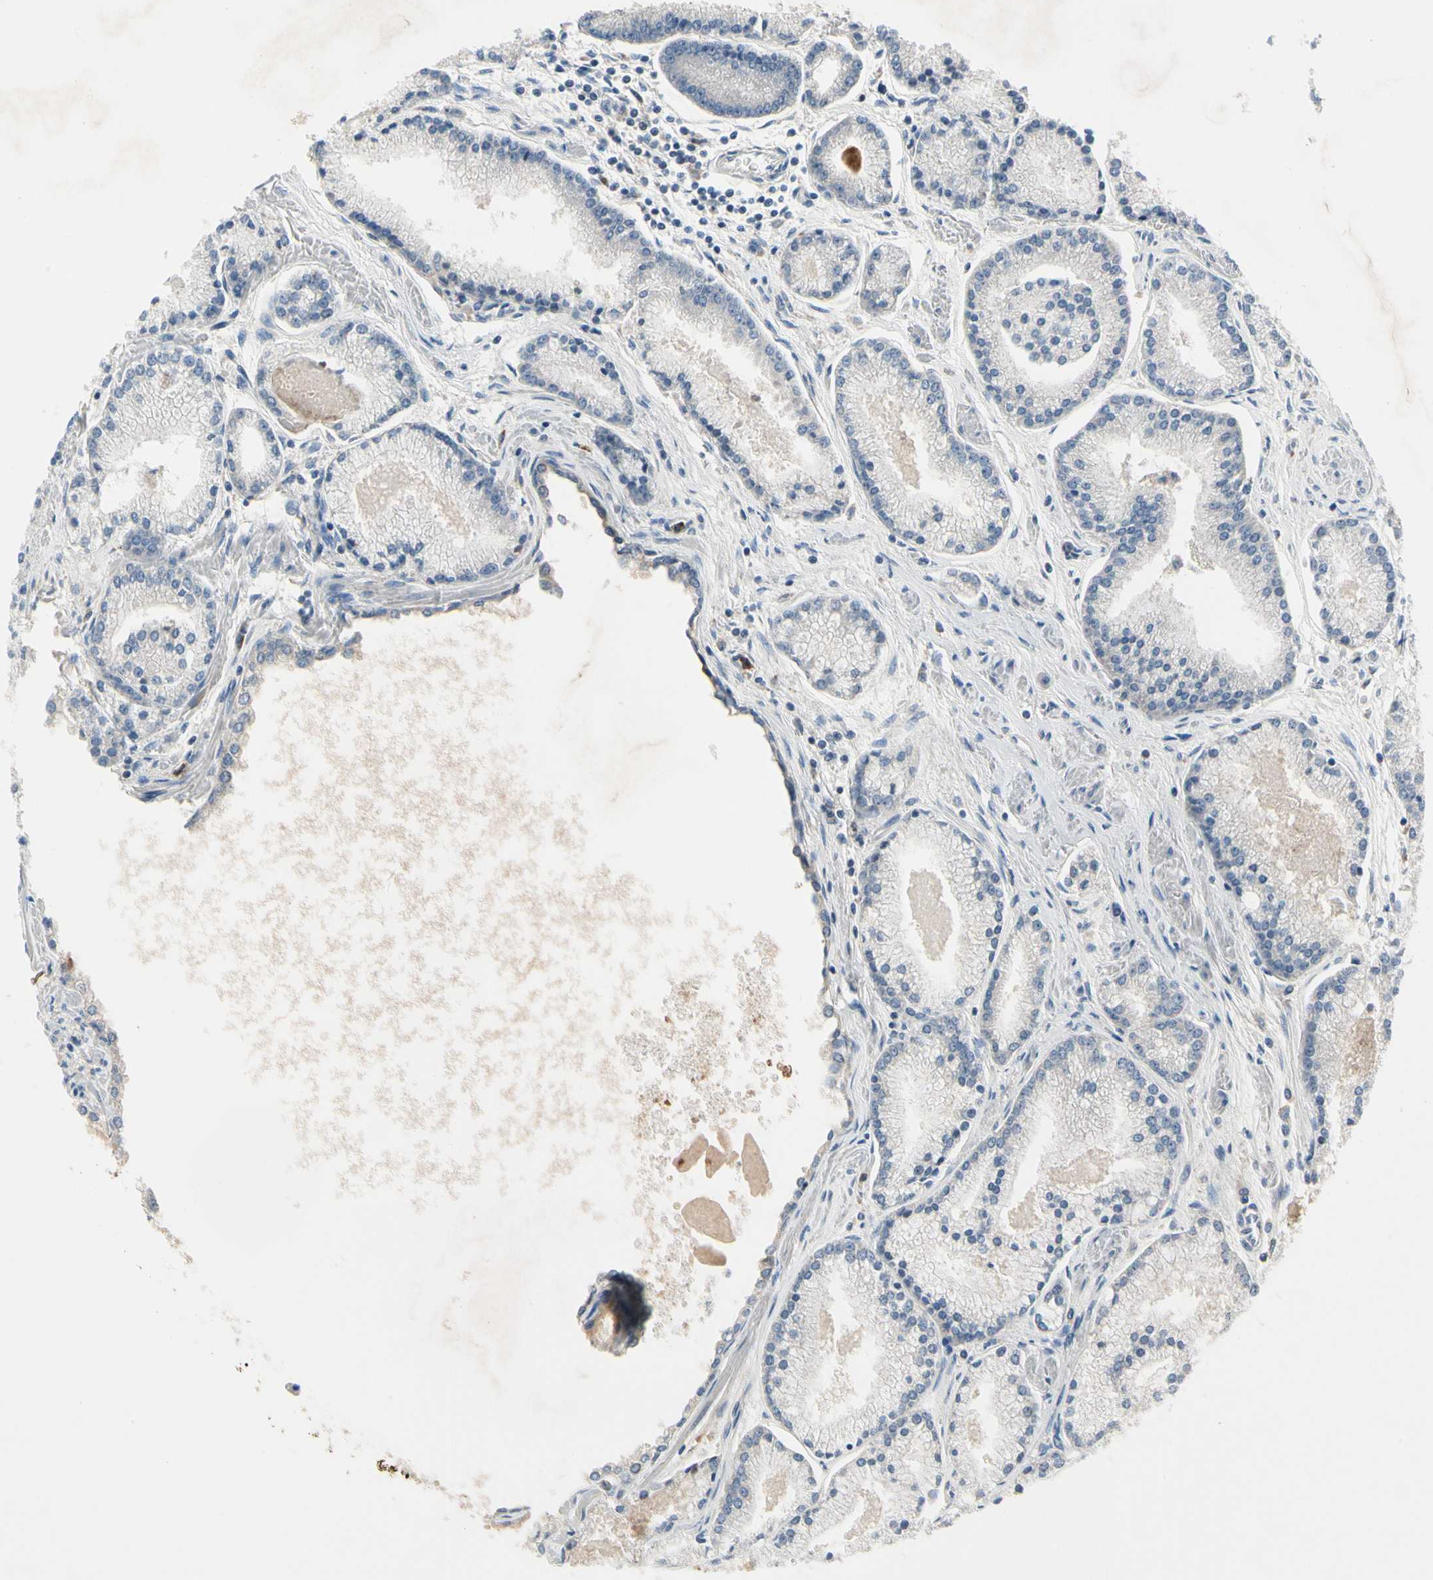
{"staining": {"intensity": "negative", "quantity": "none", "location": "none"}, "tissue": "prostate cancer", "cell_type": "Tumor cells", "image_type": "cancer", "snomed": [{"axis": "morphology", "description": "Adenocarcinoma, High grade"}, {"axis": "topography", "description": "Prostate"}], "caption": "High power microscopy photomicrograph of an immunohistochemistry image of high-grade adenocarcinoma (prostate), revealing no significant expression in tumor cells.", "gene": "HJURP", "patient": {"sex": "male", "age": 61}}